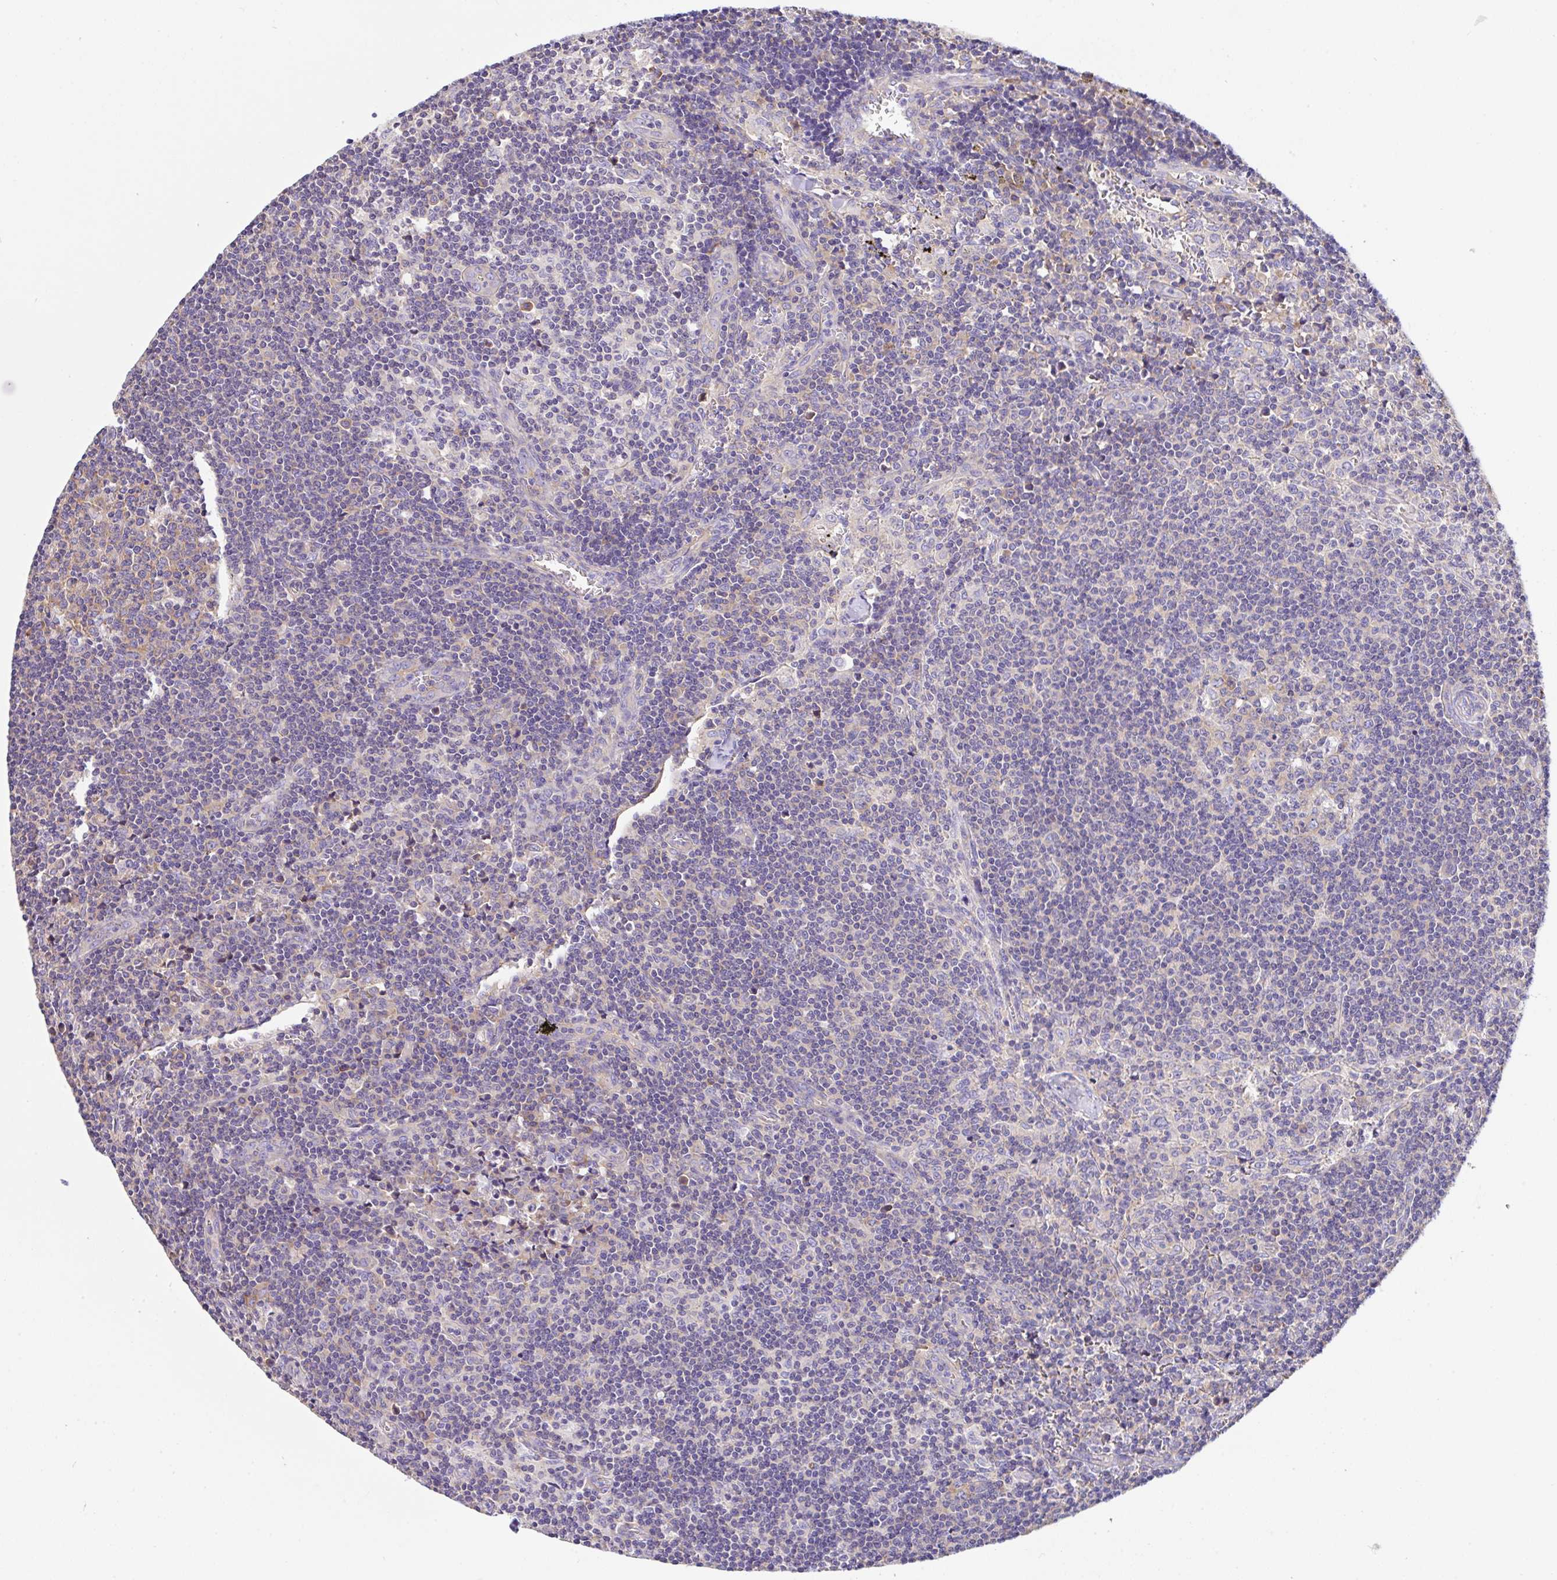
{"staining": {"intensity": "negative", "quantity": "none", "location": "none"}, "tissue": "lymph node", "cell_type": "Germinal center cells", "image_type": "normal", "snomed": [{"axis": "morphology", "description": "Normal tissue, NOS"}, {"axis": "topography", "description": "Lymph node"}], "caption": "Immunohistochemistry (IHC) of benign human lymph node displays no expression in germinal center cells.", "gene": "GFPT2", "patient": {"sex": "female", "age": 45}}